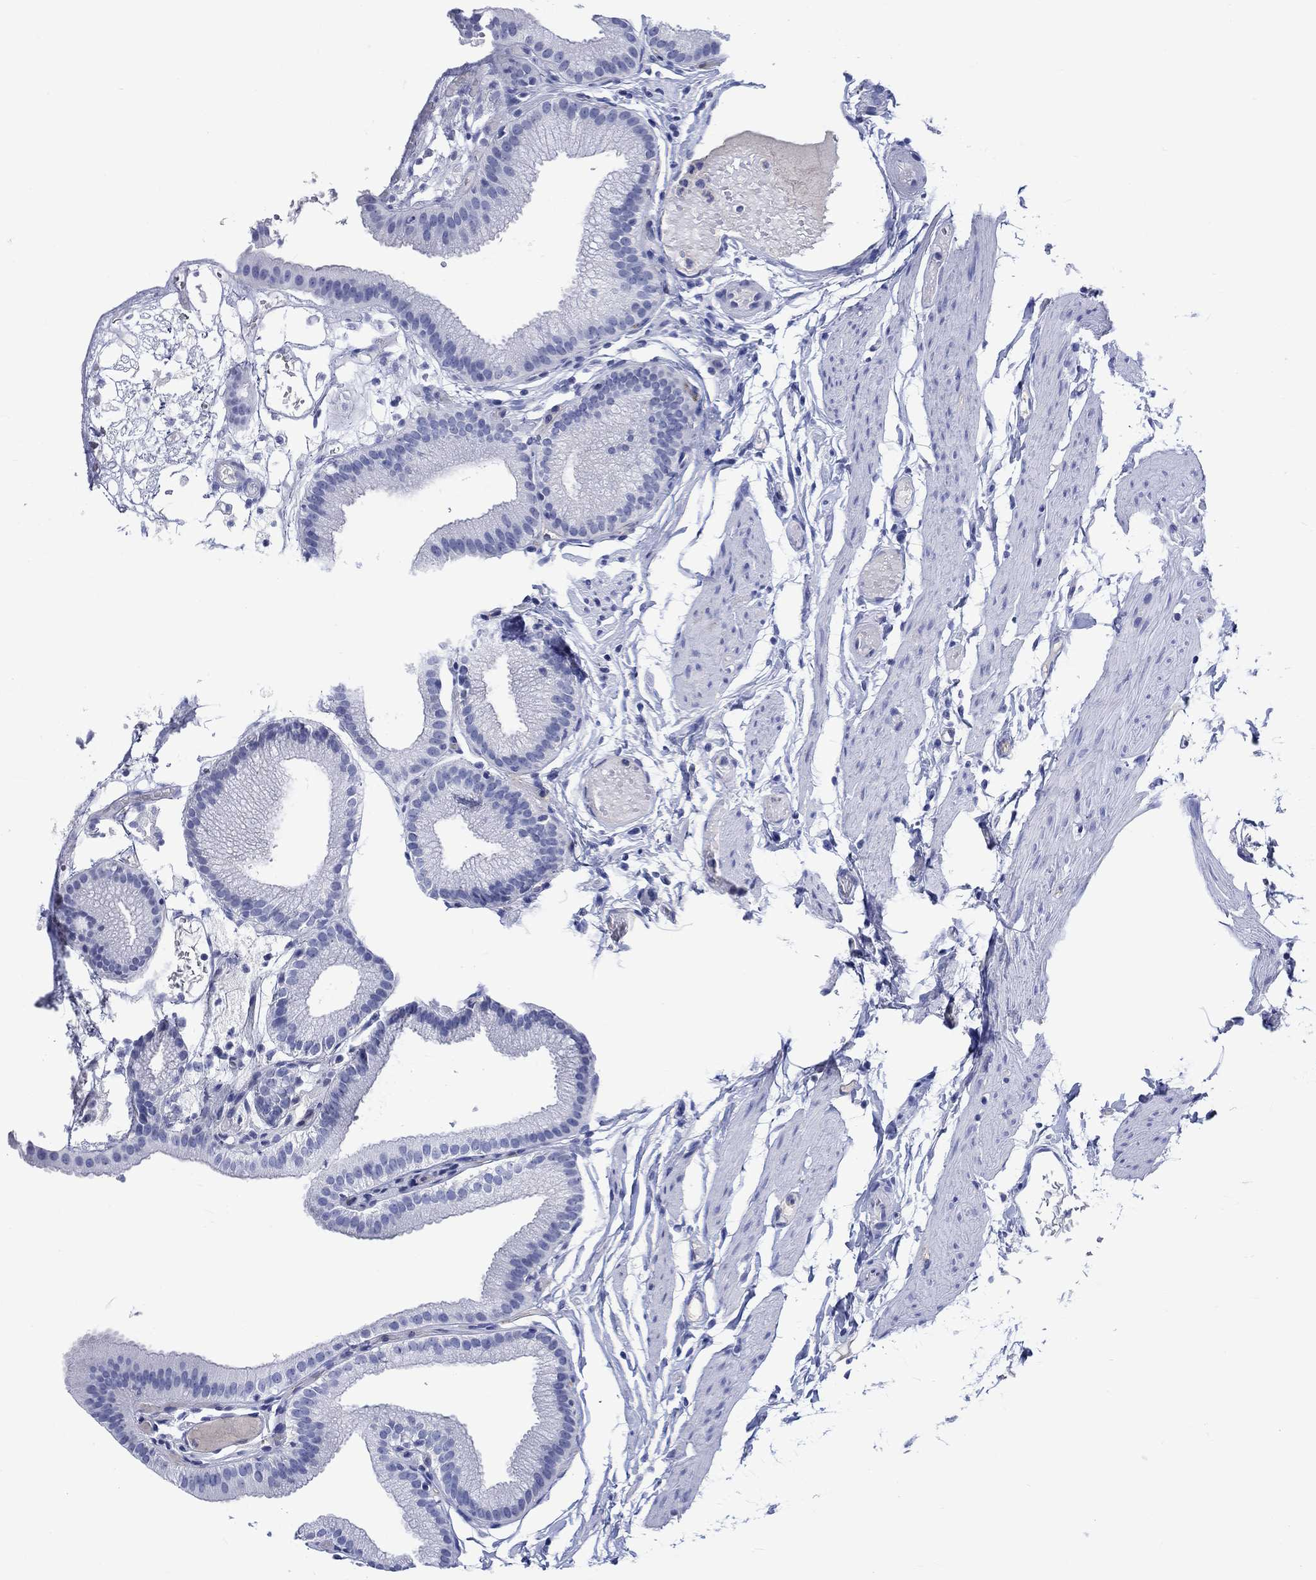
{"staining": {"intensity": "negative", "quantity": "none", "location": "none"}, "tissue": "gallbladder", "cell_type": "Glandular cells", "image_type": "normal", "snomed": [{"axis": "morphology", "description": "Normal tissue, NOS"}, {"axis": "topography", "description": "Gallbladder"}], "caption": "This is an IHC micrograph of normal gallbladder. There is no staining in glandular cells.", "gene": "CACNG3", "patient": {"sex": "female", "age": 45}}